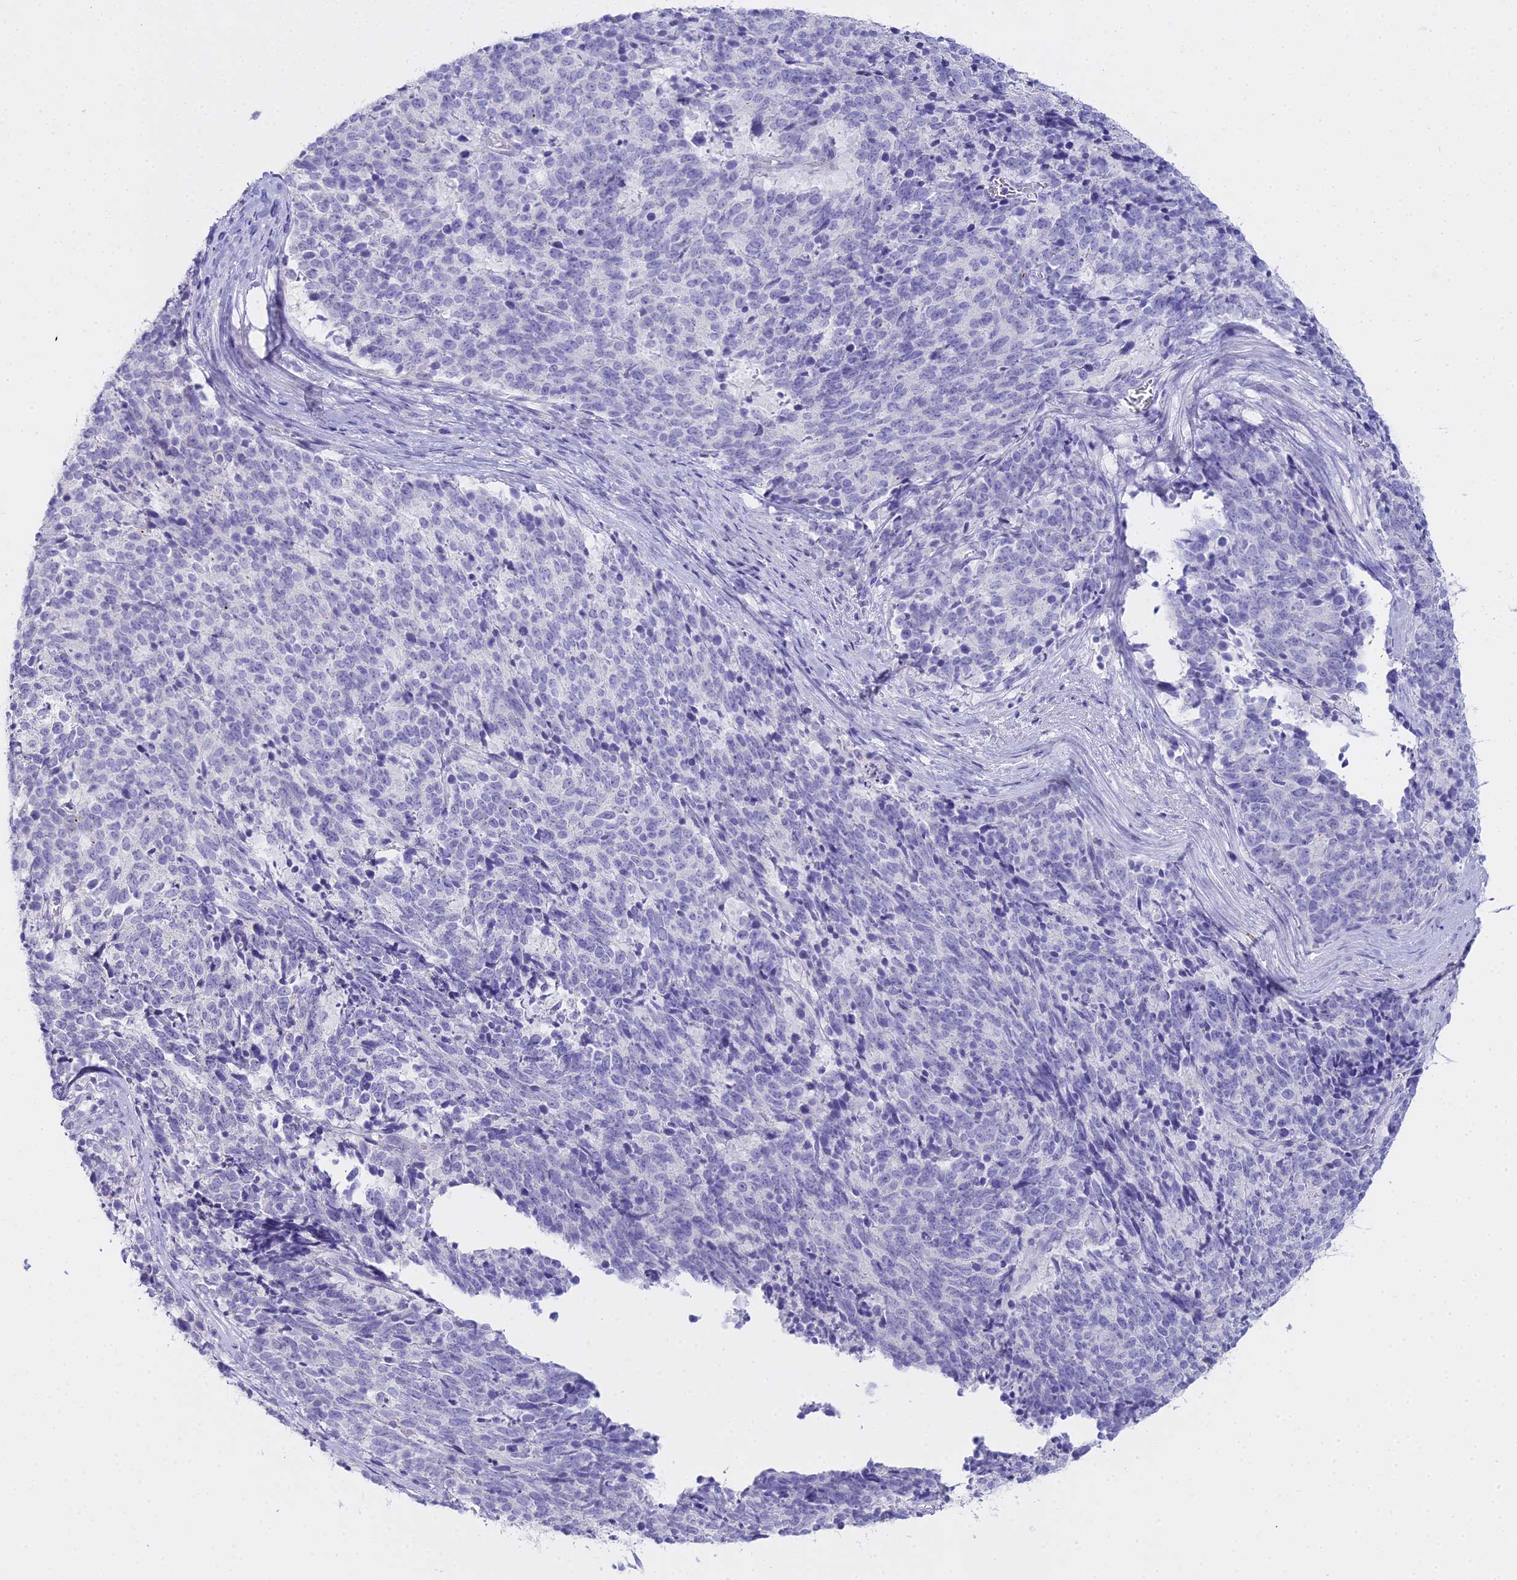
{"staining": {"intensity": "negative", "quantity": "none", "location": "none"}, "tissue": "cervical cancer", "cell_type": "Tumor cells", "image_type": "cancer", "snomed": [{"axis": "morphology", "description": "Squamous cell carcinoma, NOS"}, {"axis": "topography", "description": "Cervix"}], "caption": "IHC micrograph of human cervical cancer stained for a protein (brown), which displays no positivity in tumor cells.", "gene": "ALPP", "patient": {"sex": "female", "age": 29}}